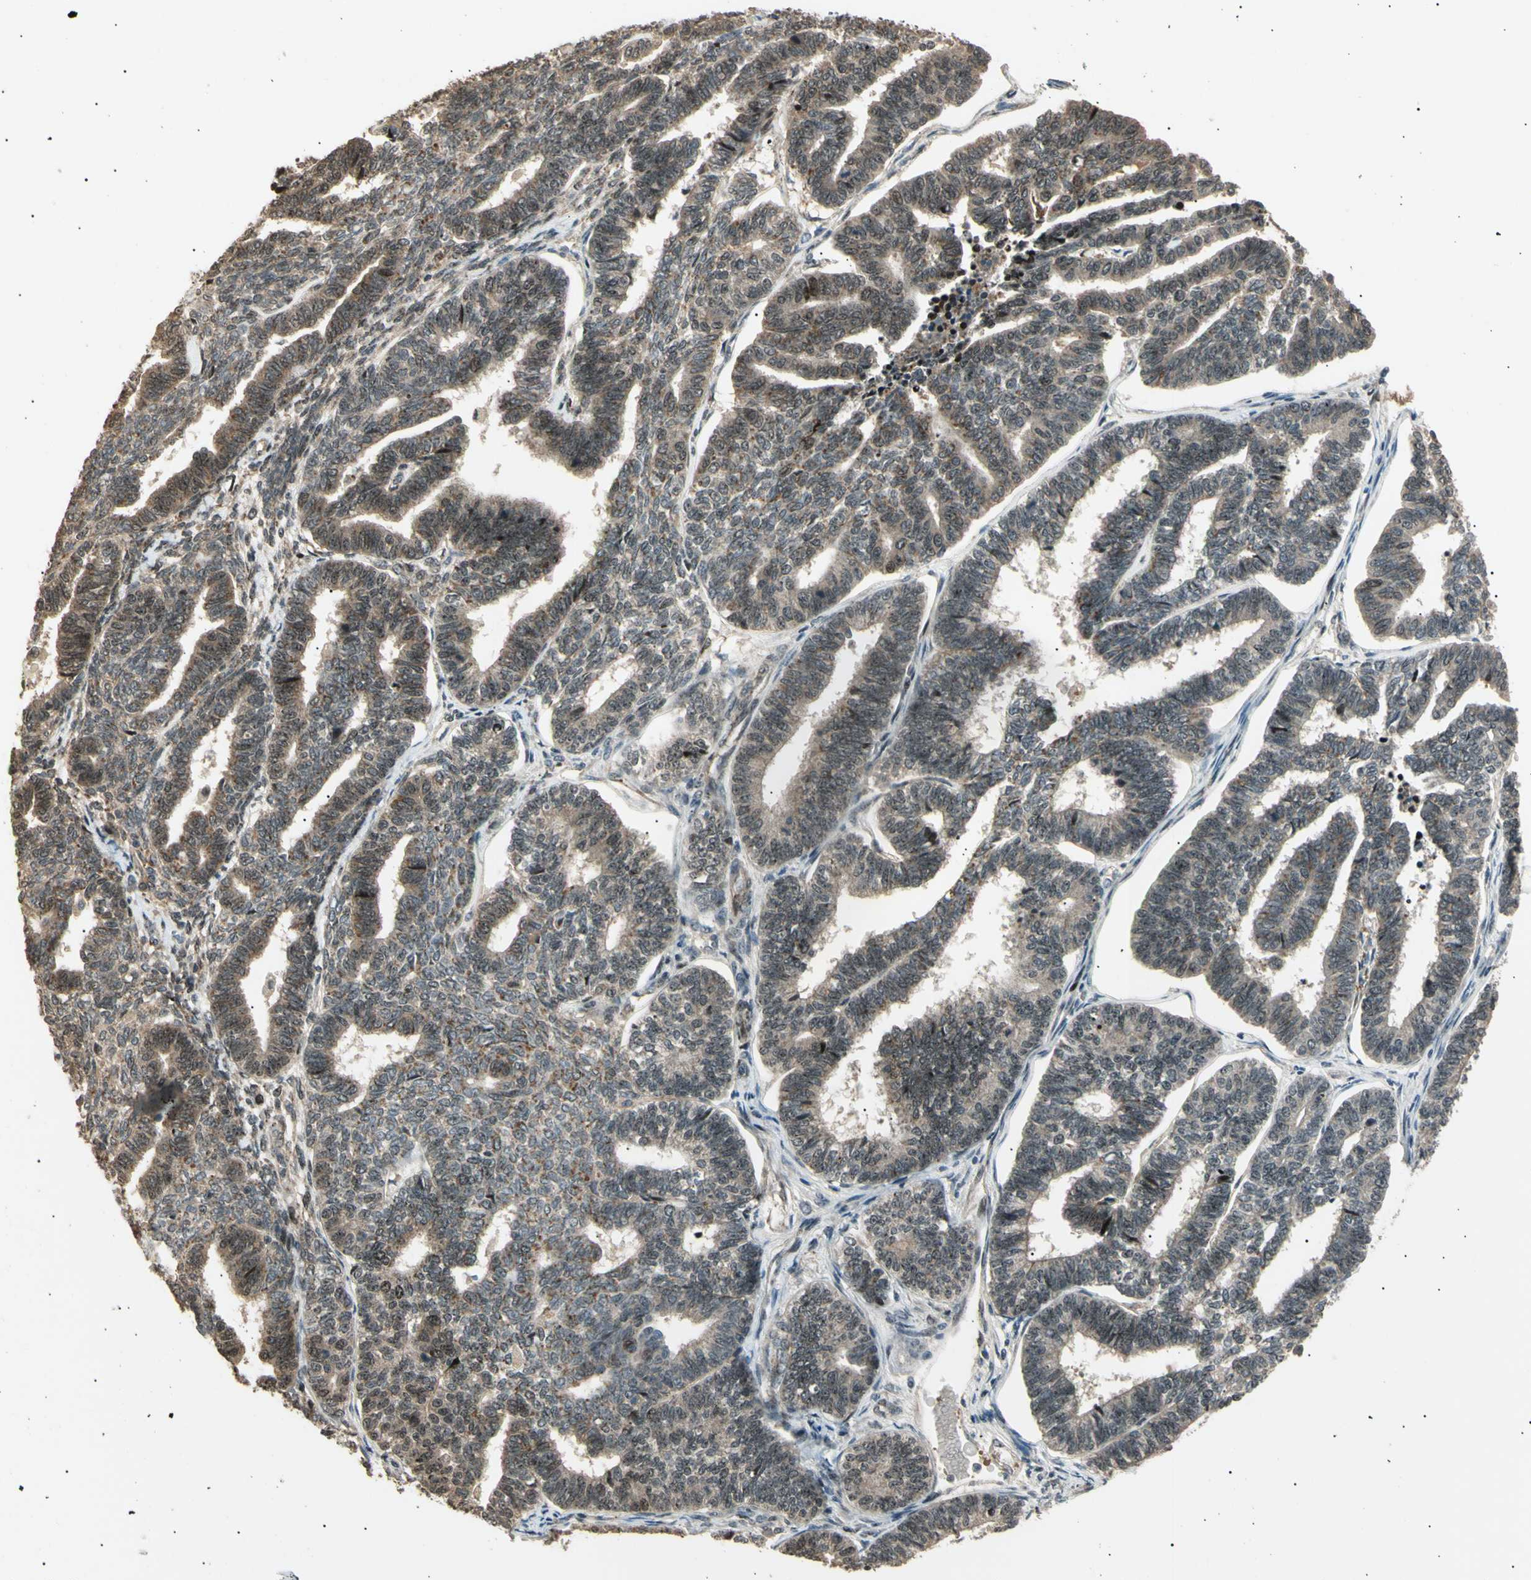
{"staining": {"intensity": "weak", "quantity": "25%-75%", "location": "cytoplasmic/membranous,nuclear"}, "tissue": "endometrial cancer", "cell_type": "Tumor cells", "image_type": "cancer", "snomed": [{"axis": "morphology", "description": "Adenocarcinoma, NOS"}, {"axis": "topography", "description": "Endometrium"}], "caption": "Adenocarcinoma (endometrial) stained for a protein (brown) exhibits weak cytoplasmic/membranous and nuclear positive positivity in approximately 25%-75% of tumor cells.", "gene": "NUAK2", "patient": {"sex": "female", "age": 70}}